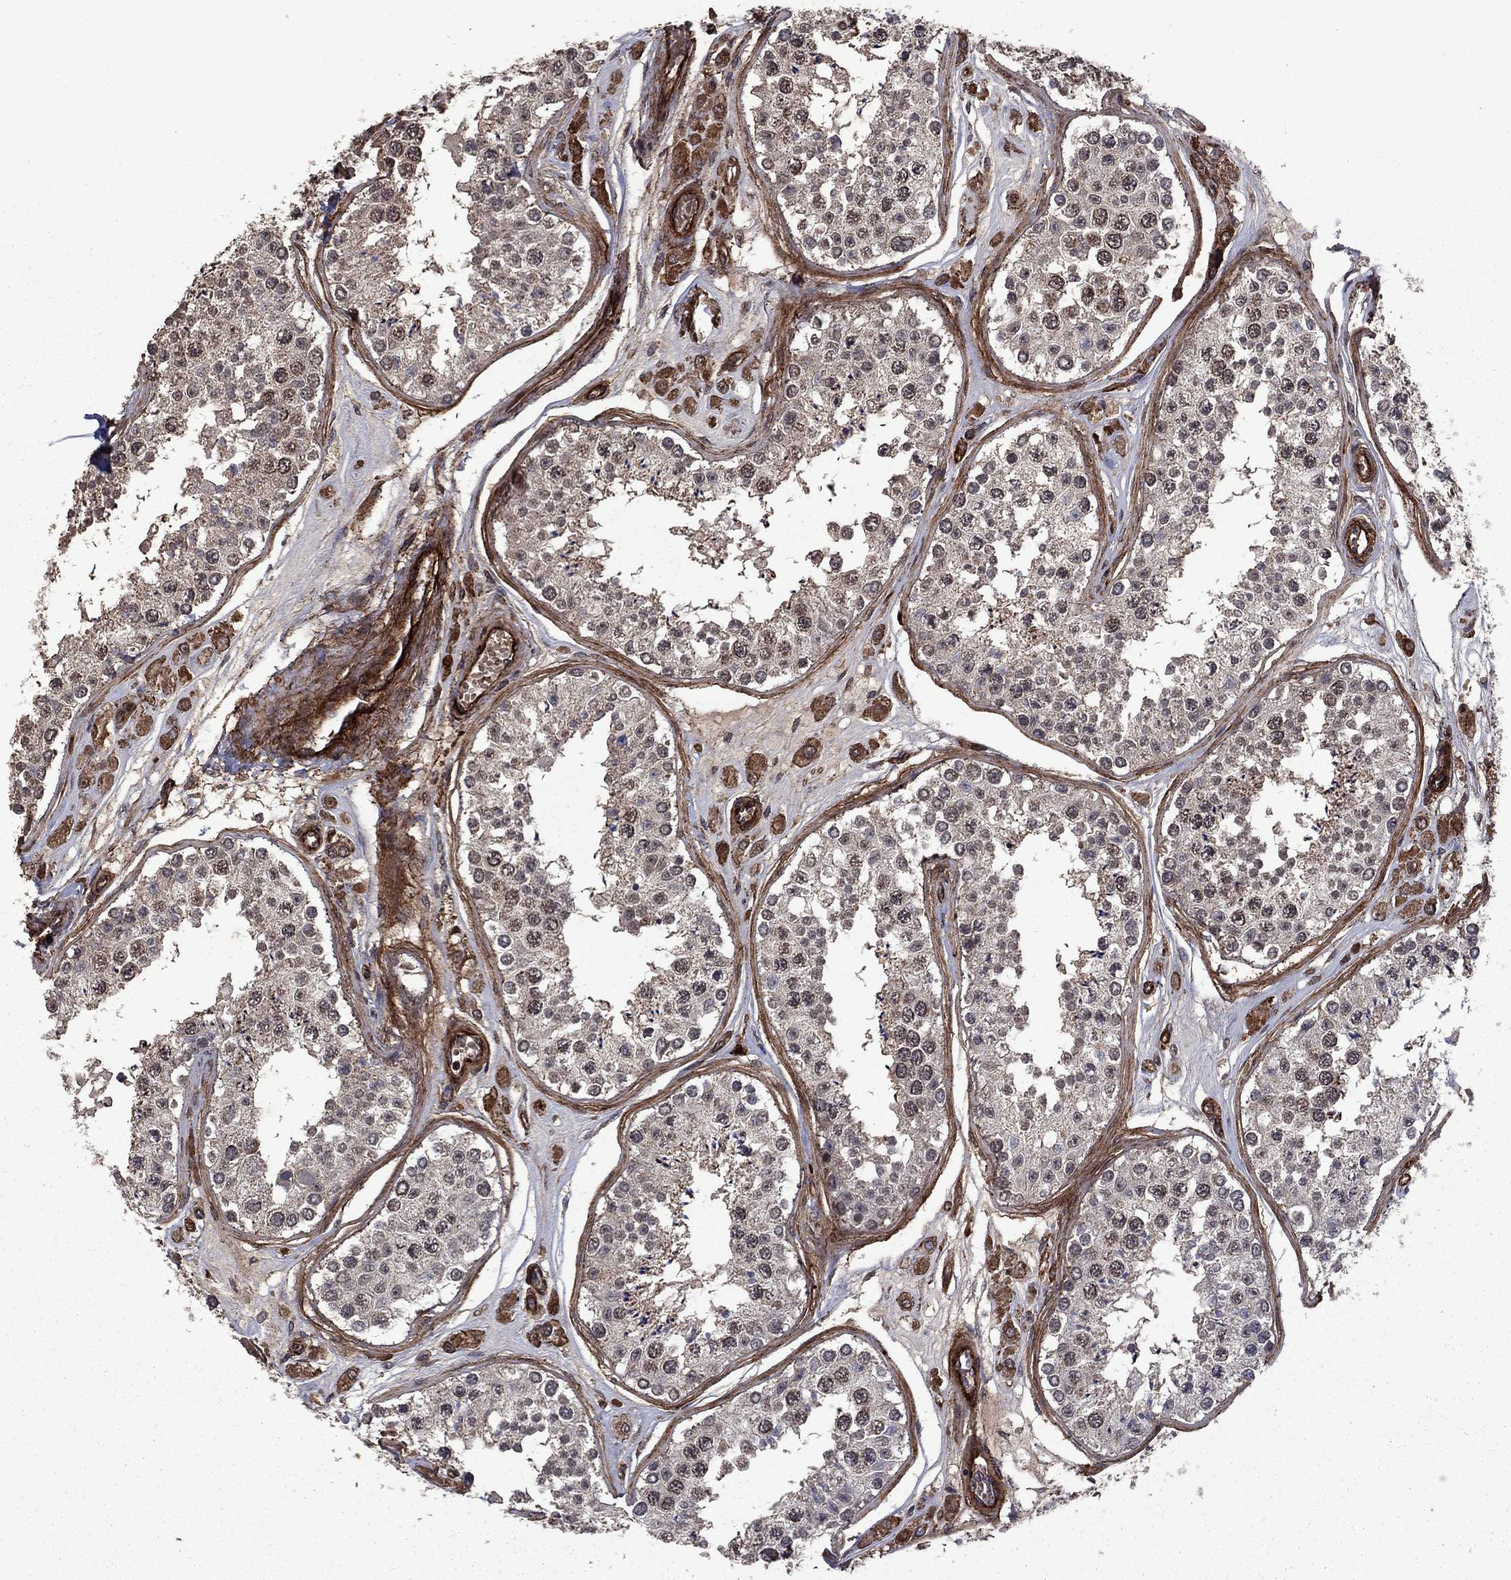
{"staining": {"intensity": "moderate", "quantity": "25%-75%", "location": "cytoplasmic/membranous"}, "tissue": "testis", "cell_type": "Cells in seminiferous ducts", "image_type": "normal", "snomed": [{"axis": "morphology", "description": "Normal tissue, NOS"}, {"axis": "topography", "description": "Testis"}], "caption": "Cells in seminiferous ducts show medium levels of moderate cytoplasmic/membranous expression in about 25%-75% of cells in unremarkable human testis. Immunohistochemistry (ihc) stains the protein in brown and the nuclei are stained blue.", "gene": "COL18A1", "patient": {"sex": "male", "age": 25}}